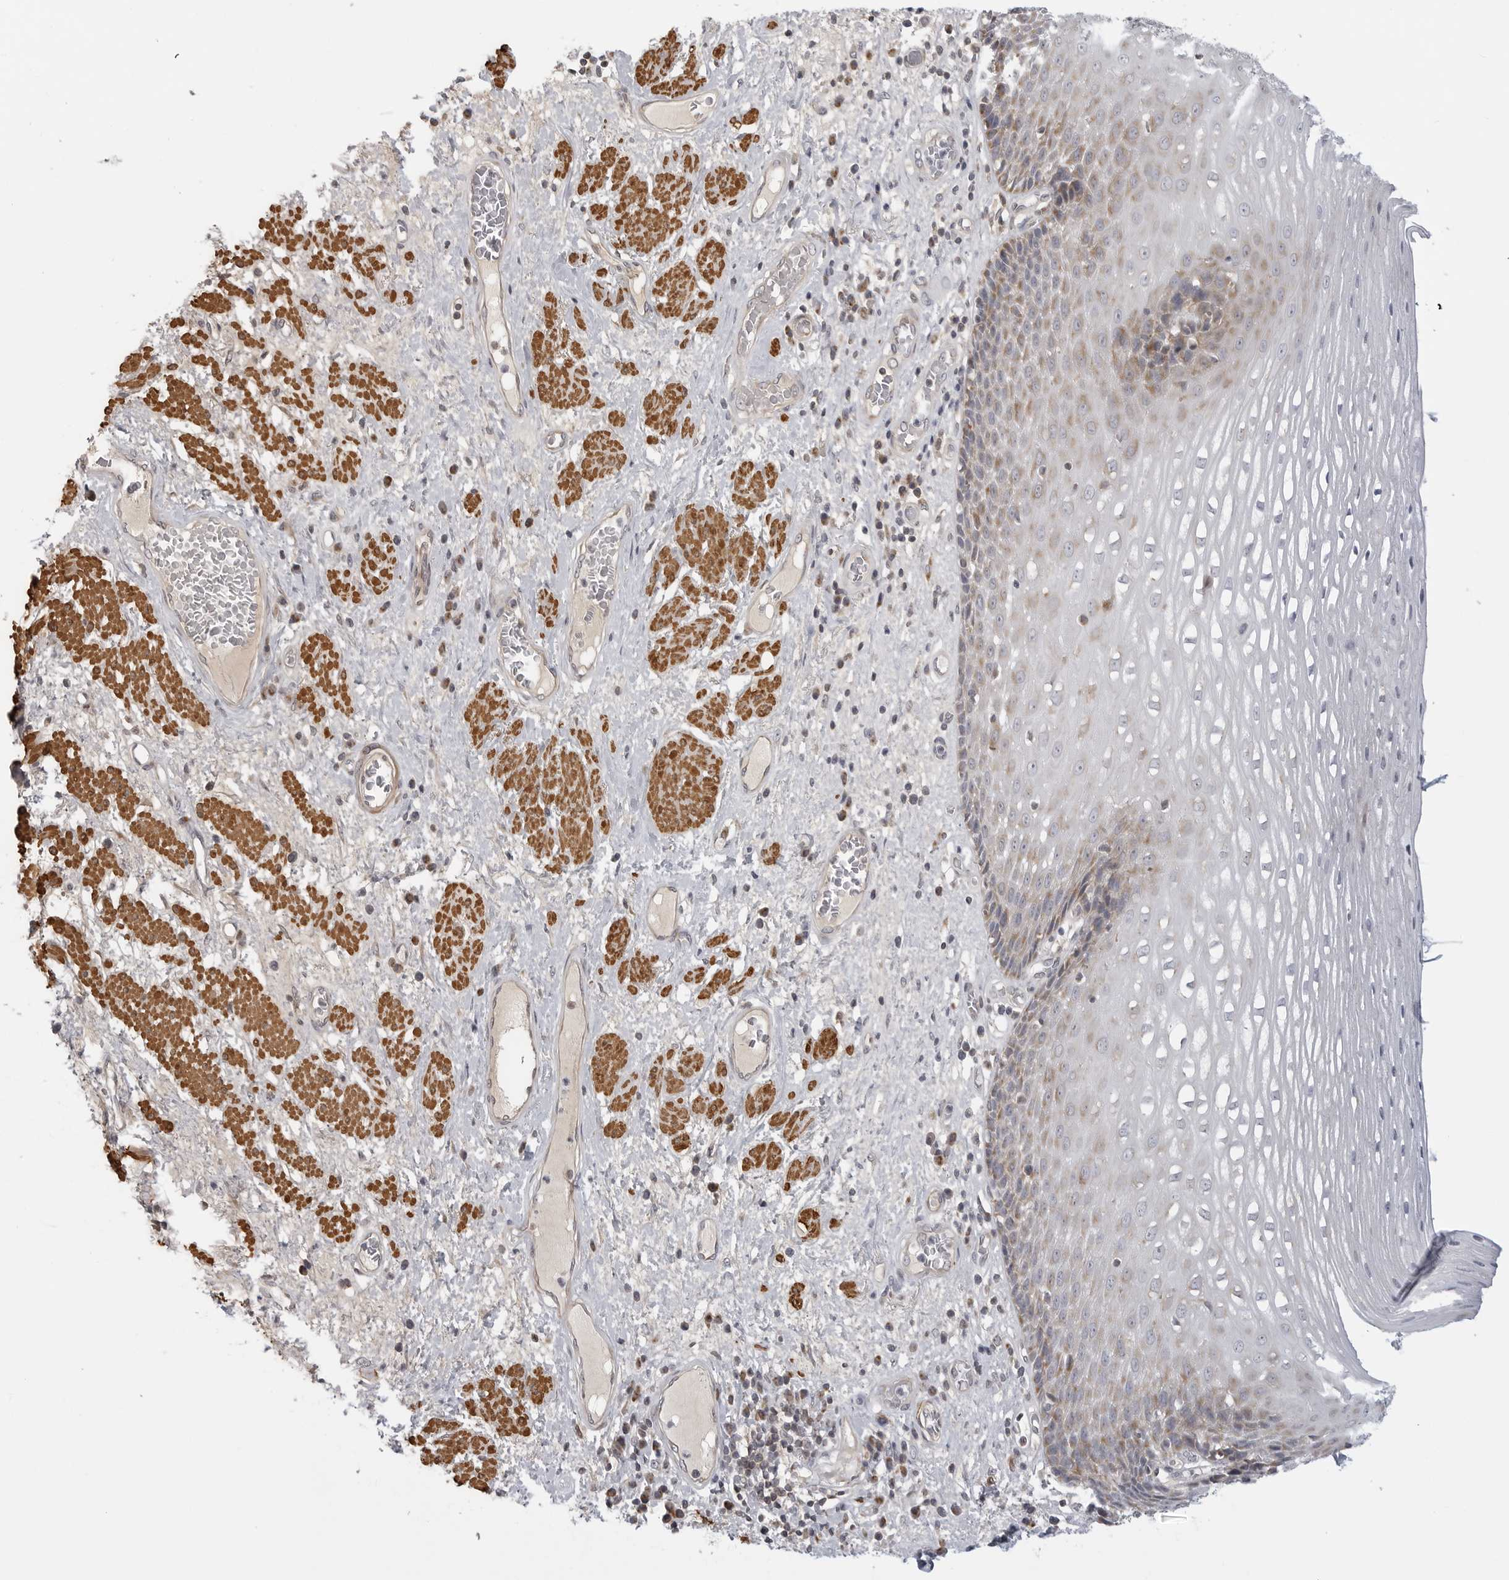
{"staining": {"intensity": "moderate", "quantity": "<25%", "location": "cytoplasmic/membranous"}, "tissue": "esophagus", "cell_type": "Squamous epithelial cells", "image_type": "normal", "snomed": [{"axis": "morphology", "description": "Normal tissue, NOS"}, {"axis": "morphology", "description": "Adenocarcinoma, NOS"}, {"axis": "topography", "description": "Esophagus"}], "caption": "Squamous epithelial cells demonstrate low levels of moderate cytoplasmic/membranous positivity in approximately <25% of cells in normal human esophagus.", "gene": "MAP7D1", "patient": {"sex": "male", "age": 62}}